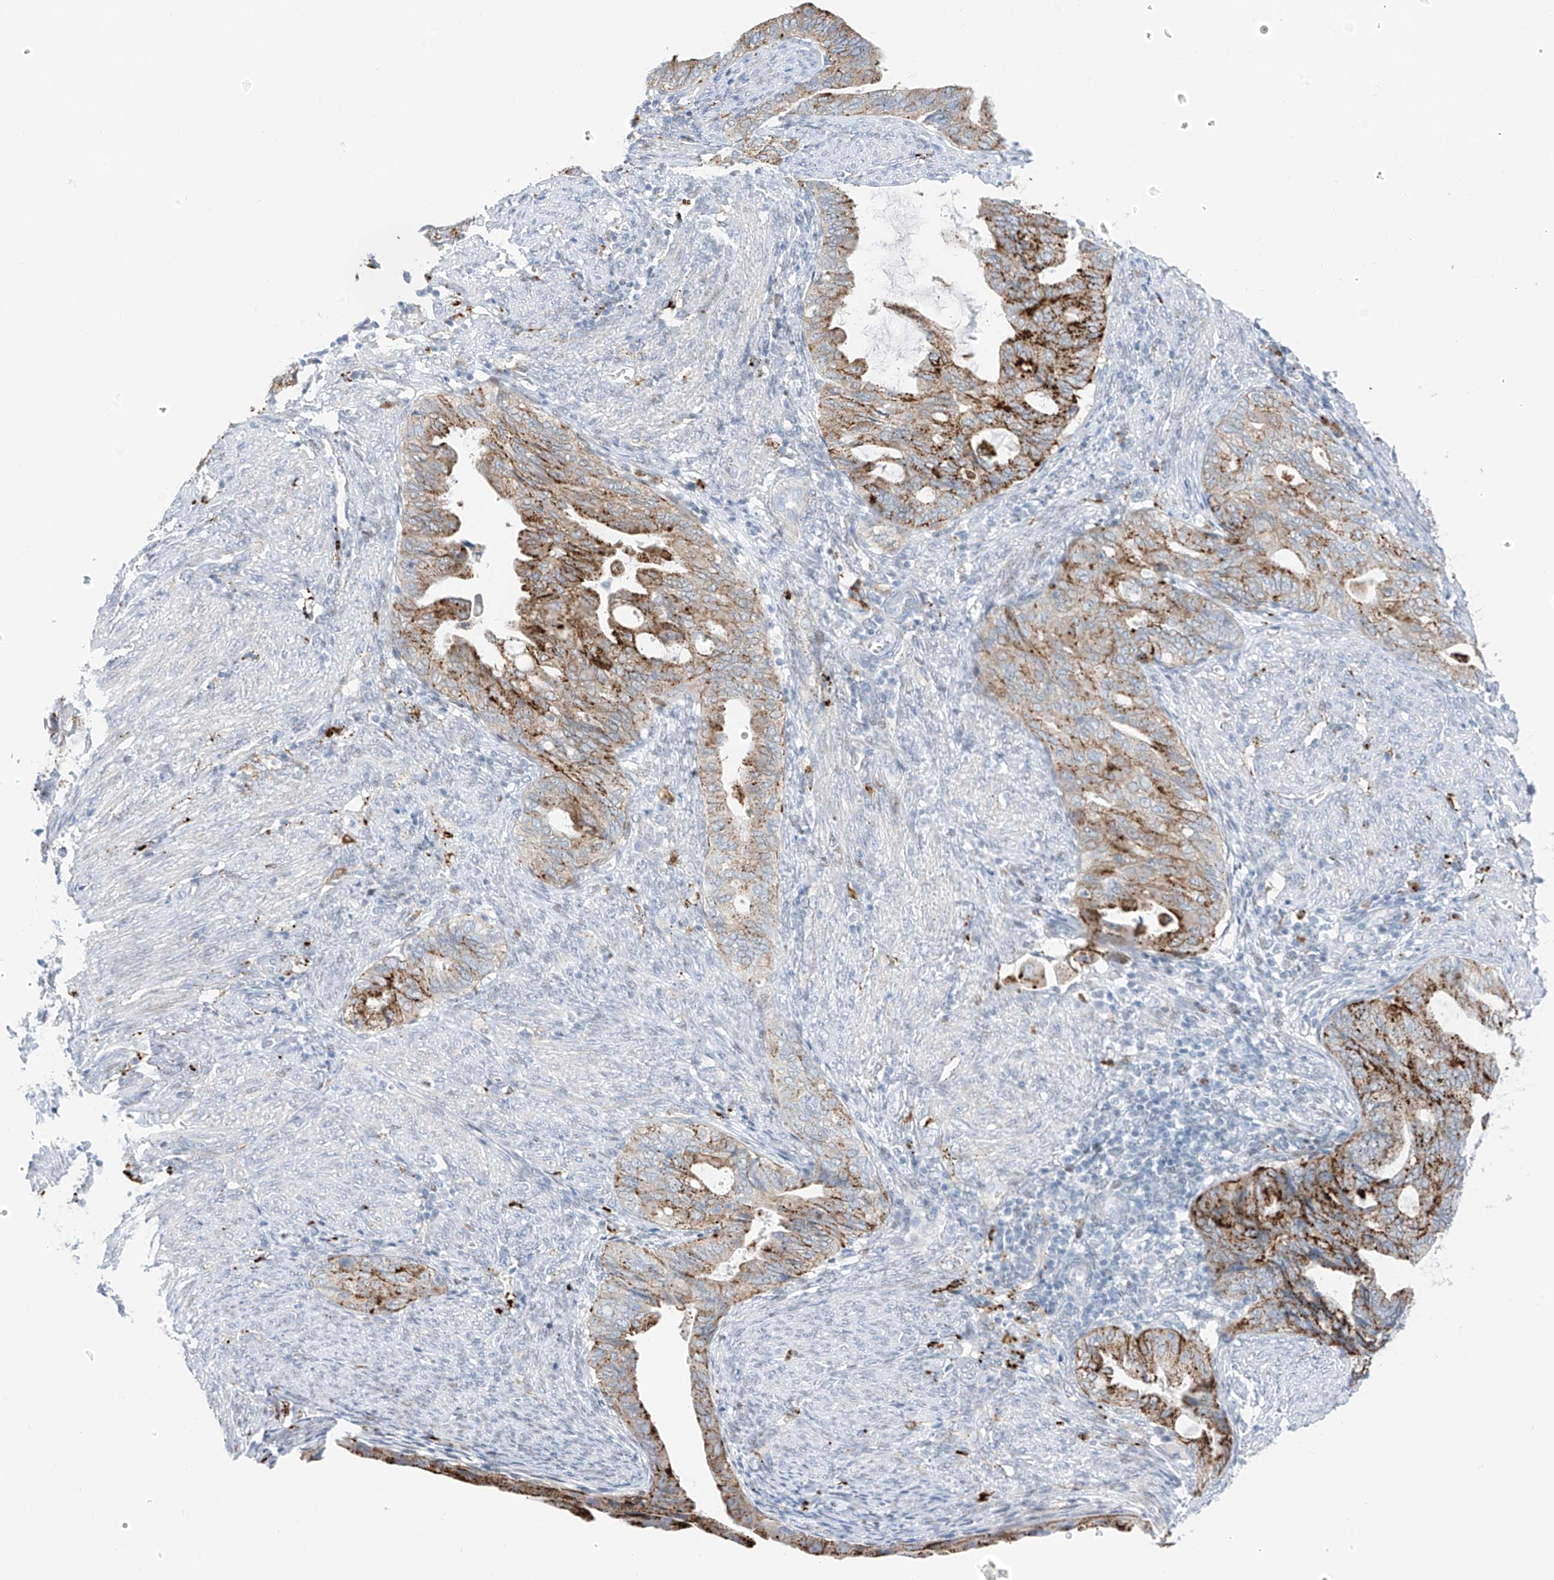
{"staining": {"intensity": "moderate", "quantity": ">75%", "location": "cytoplasmic/membranous"}, "tissue": "endometrial cancer", "cell_type": "Tumor cells", "image_type": "cancer", "snomed": [{"axis": "morphology", "description": "Adenocarcinoma, NOS"}, {"axis": "topography", "description": "Endometrium"}], "caption": "A photomicrograph showing moderate cytoplasmic/membranous positivity in about >75% of tumor cells in endometrial adenocarcinoma, as visualized by brown immunohistochemical staining.", "gene": "PSPH", "patient": {"sex": "female", "age": 86}}